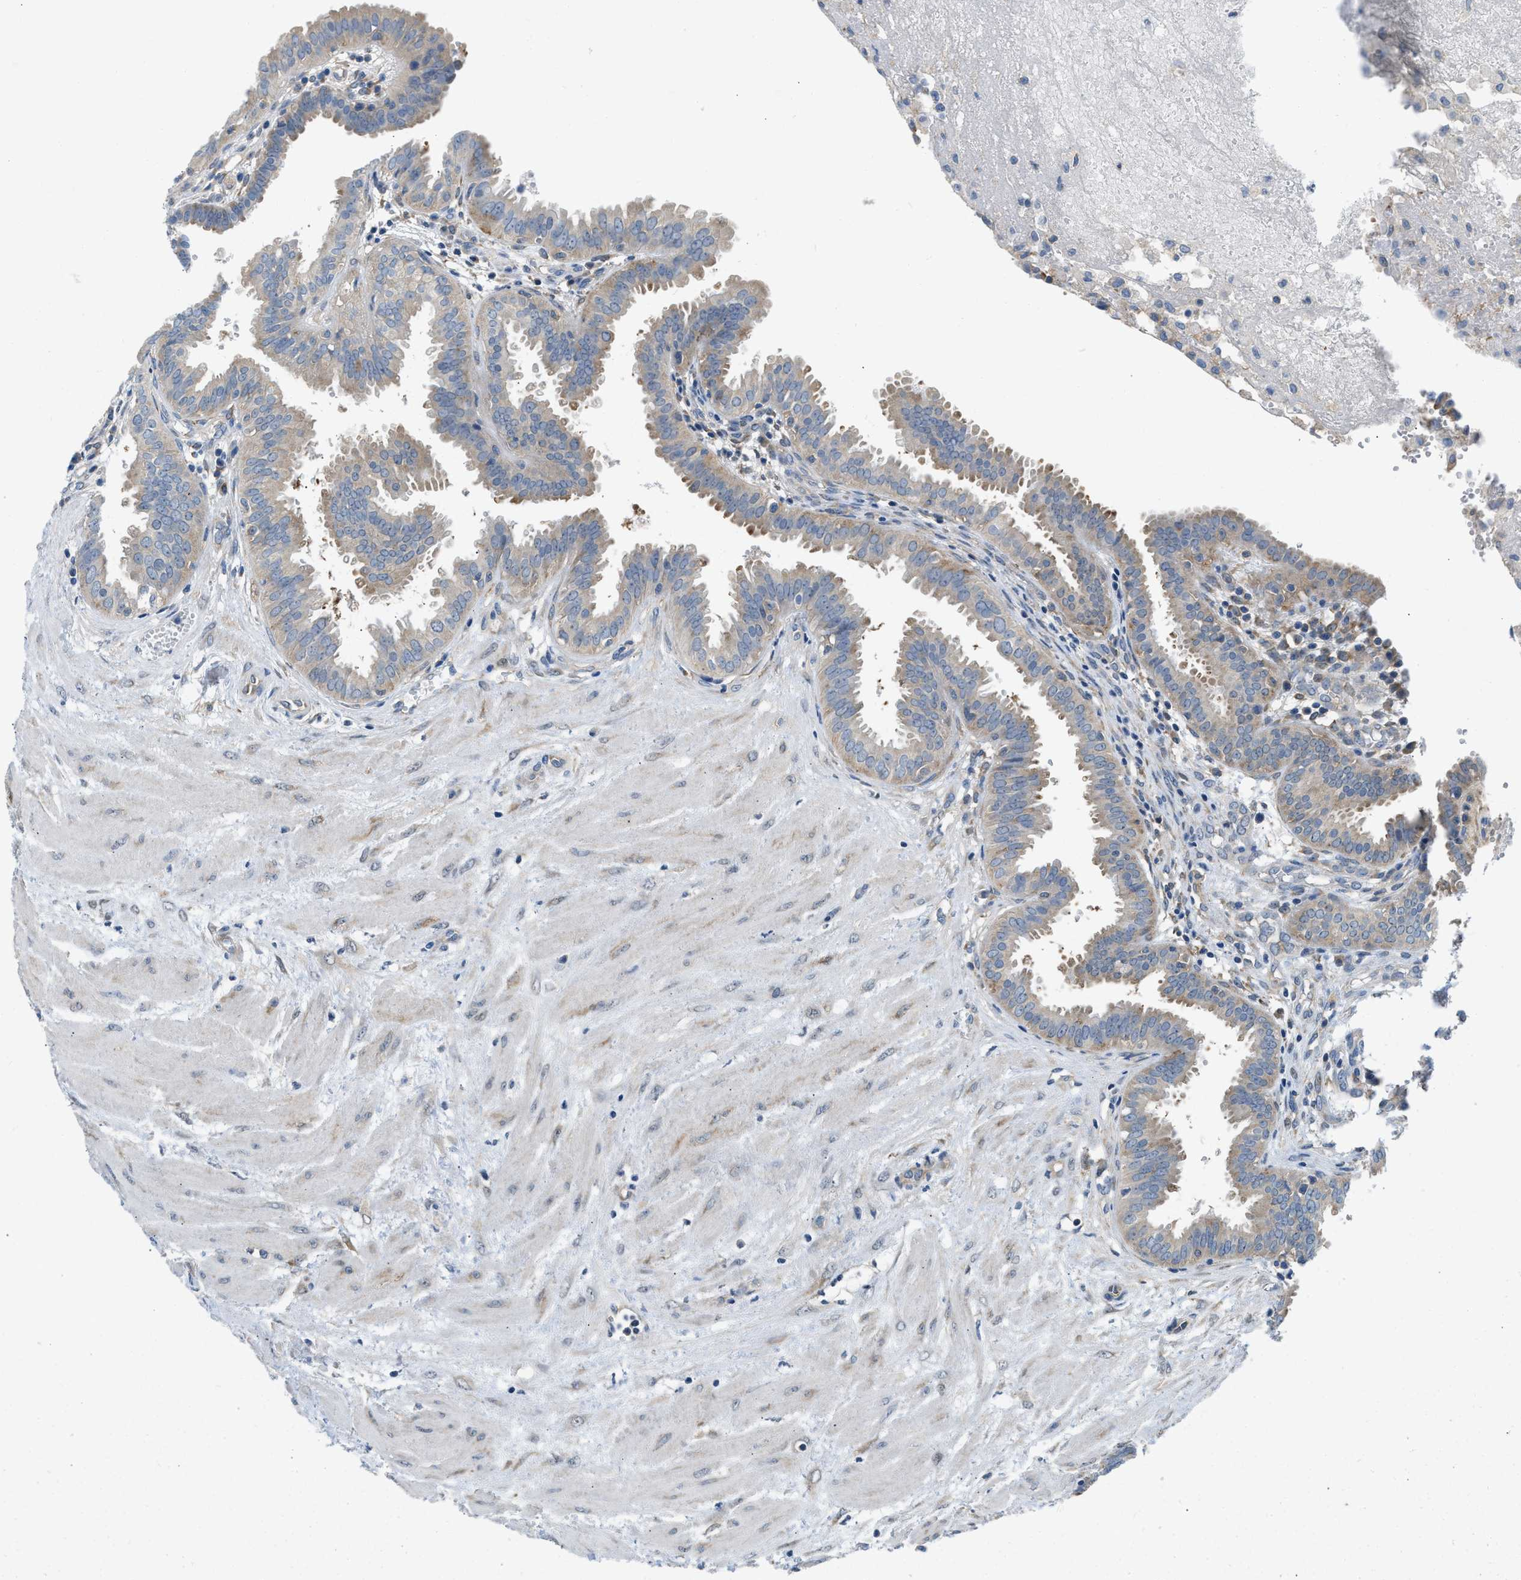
{"staining": {"intensity": "weak", "quantity": "25%-75%", "location": "cytoplasmic/membranous"}, "tissue": "fallopian tube", "cell_type": "Glandular cells", "image_type": "normal", "snomed": [{"axis": "morphology", "description": "Normal tissue, NOS"}, {"axis": "topography", "description": "Fallopian tube"}, {"axis": "topography", "description": "Placenta"}], "caption": "Immunohistochemical staining of benign human fallopian tube shows low levels of weak cytoplasmic/membranous positivity in about 25%-75% of glandular cells.", "gene": "BNC2", "patient": {"sex": "female", "age": 32}}